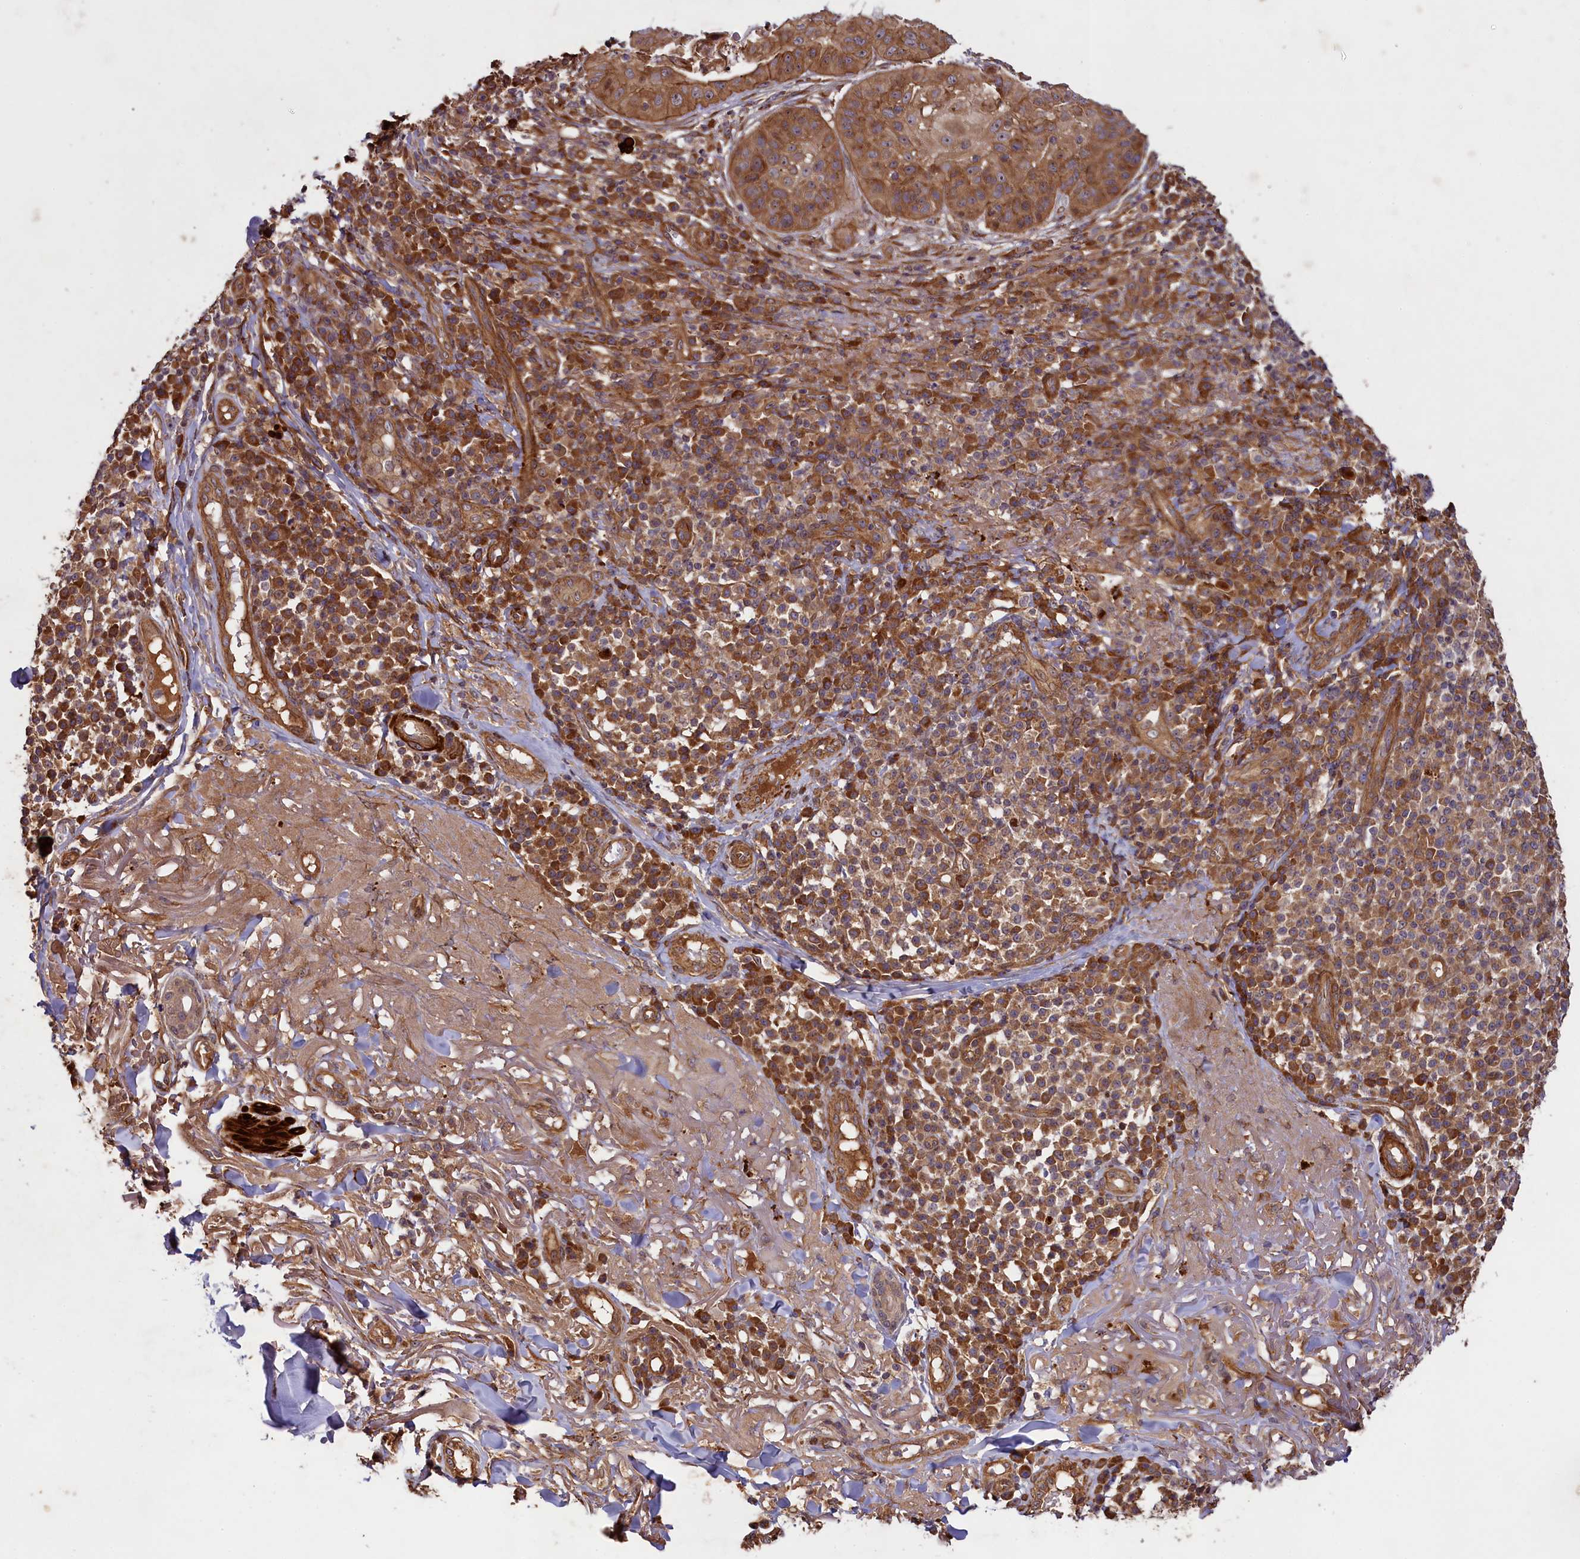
{"staining": {"intensity": "moderate", "quantity": ">75%", "location": "cytoplasmic/membranous"}, "tissue": "skin cancer", "cell_type": "Tumor cells", "image_type": "cancer", "snomed": [{"axis": "morphology", "description": "Normal tissue, NOS"}, {"axis": "morphology", "description": "Basal cell carcinoma"}, {"axis": "topography", "description": "Skin"}], "caption": "This image demonstrates IHC staining of basal cell carcinoma (skin), with medium moderate cytoplasmic/membranous staining in approximately >75% of tumor cells.", "gene": "CCDC102A", "patient": {"sex": "male", "age": 93}}